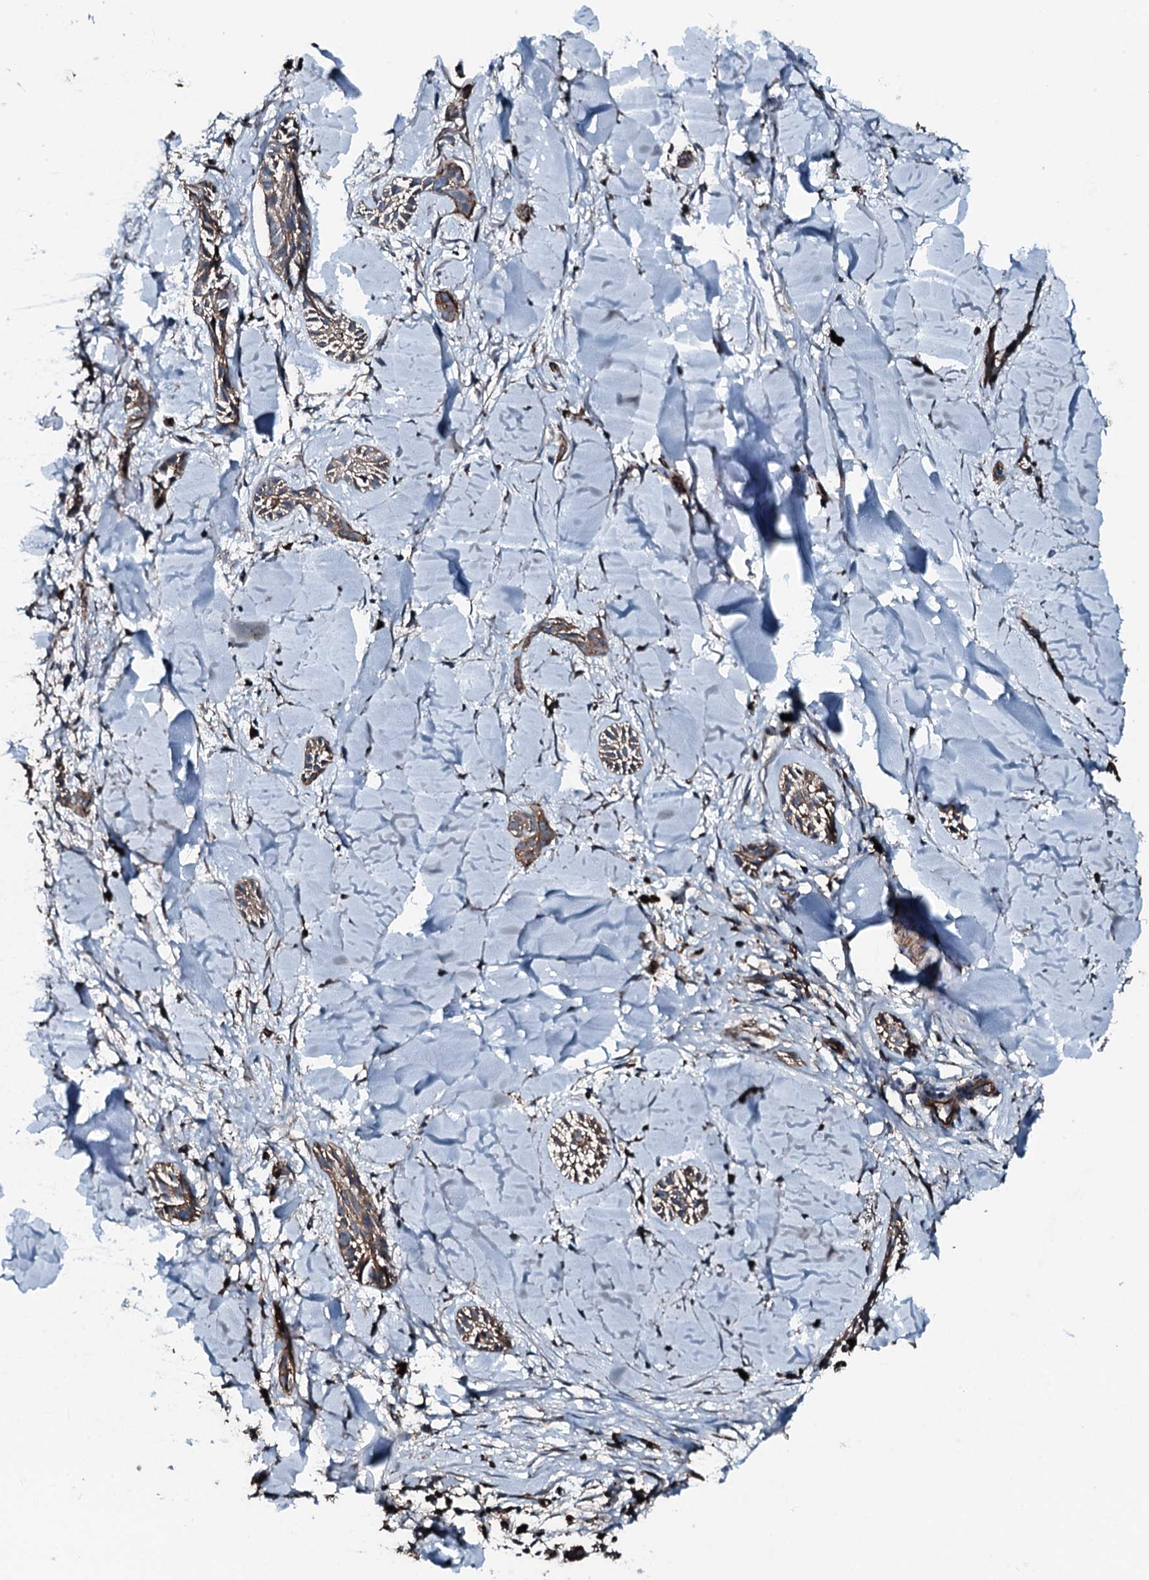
{"staining": {"intensity": "moderate", "quantity": ">75%", "location": "cytoplasmic/membranous"}, "tissue": "skin cancer", "cell_type": "Tumor cells", "image_type": "cancer", "snomed": [{"axis": "morphology", "description": "Basal cell carcinoma"}, {"axis": "topography", "description": "Skin"}], "caption": "This micrograph reveals skin cancer (basal cell carcinoma) stained with immunohistochemistry (IHC) to label a protein in brown. The cytoplasmic/membranous of tumor cells show moderate positivity for the protein. Nuclei are counter-stained blue.", "gene": "SLC25A38", "patient": {"sex": "female", "age": 59}}